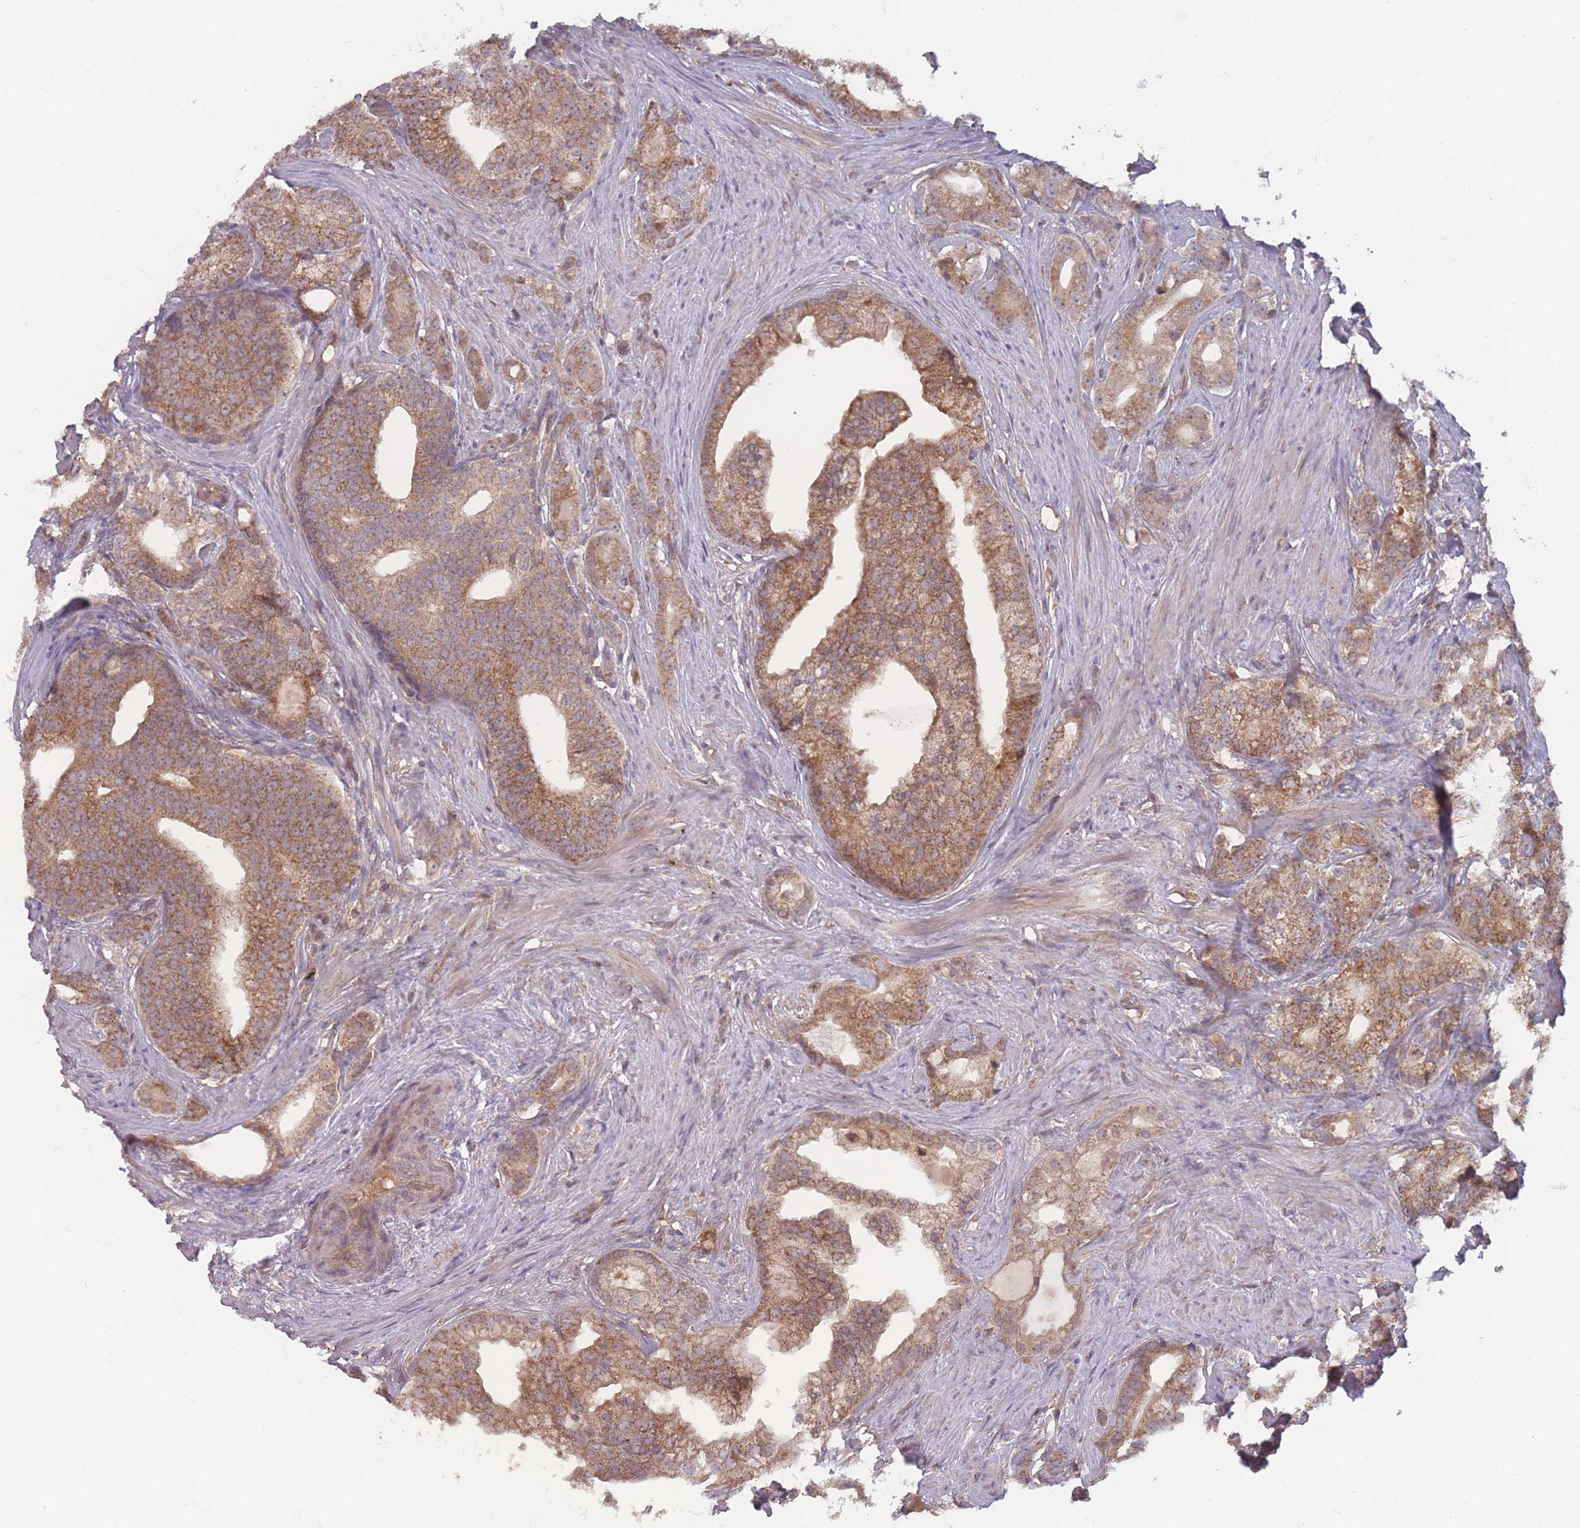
{"staining": {"intensity": "moderate", "quantity": ">75%", "location": "cytoplasmic/membranous"}, "tissue": "prostate cancer", "cell_type": "Tumor cells", "image_type": "cancer", "snomed": [{"axis": "morphology", "description": "Adenocarcinoma, Low grade"}, {"axis": "topography", "description": "Prostate"}], "caption": "Tumor cells show medium levels of moderate cytoplasmic/membranous positivity in approximately >75% of cells in human prostate cancer.", "gene": "ATP5MG", "patient": {"sex": "male", "age": 71}}